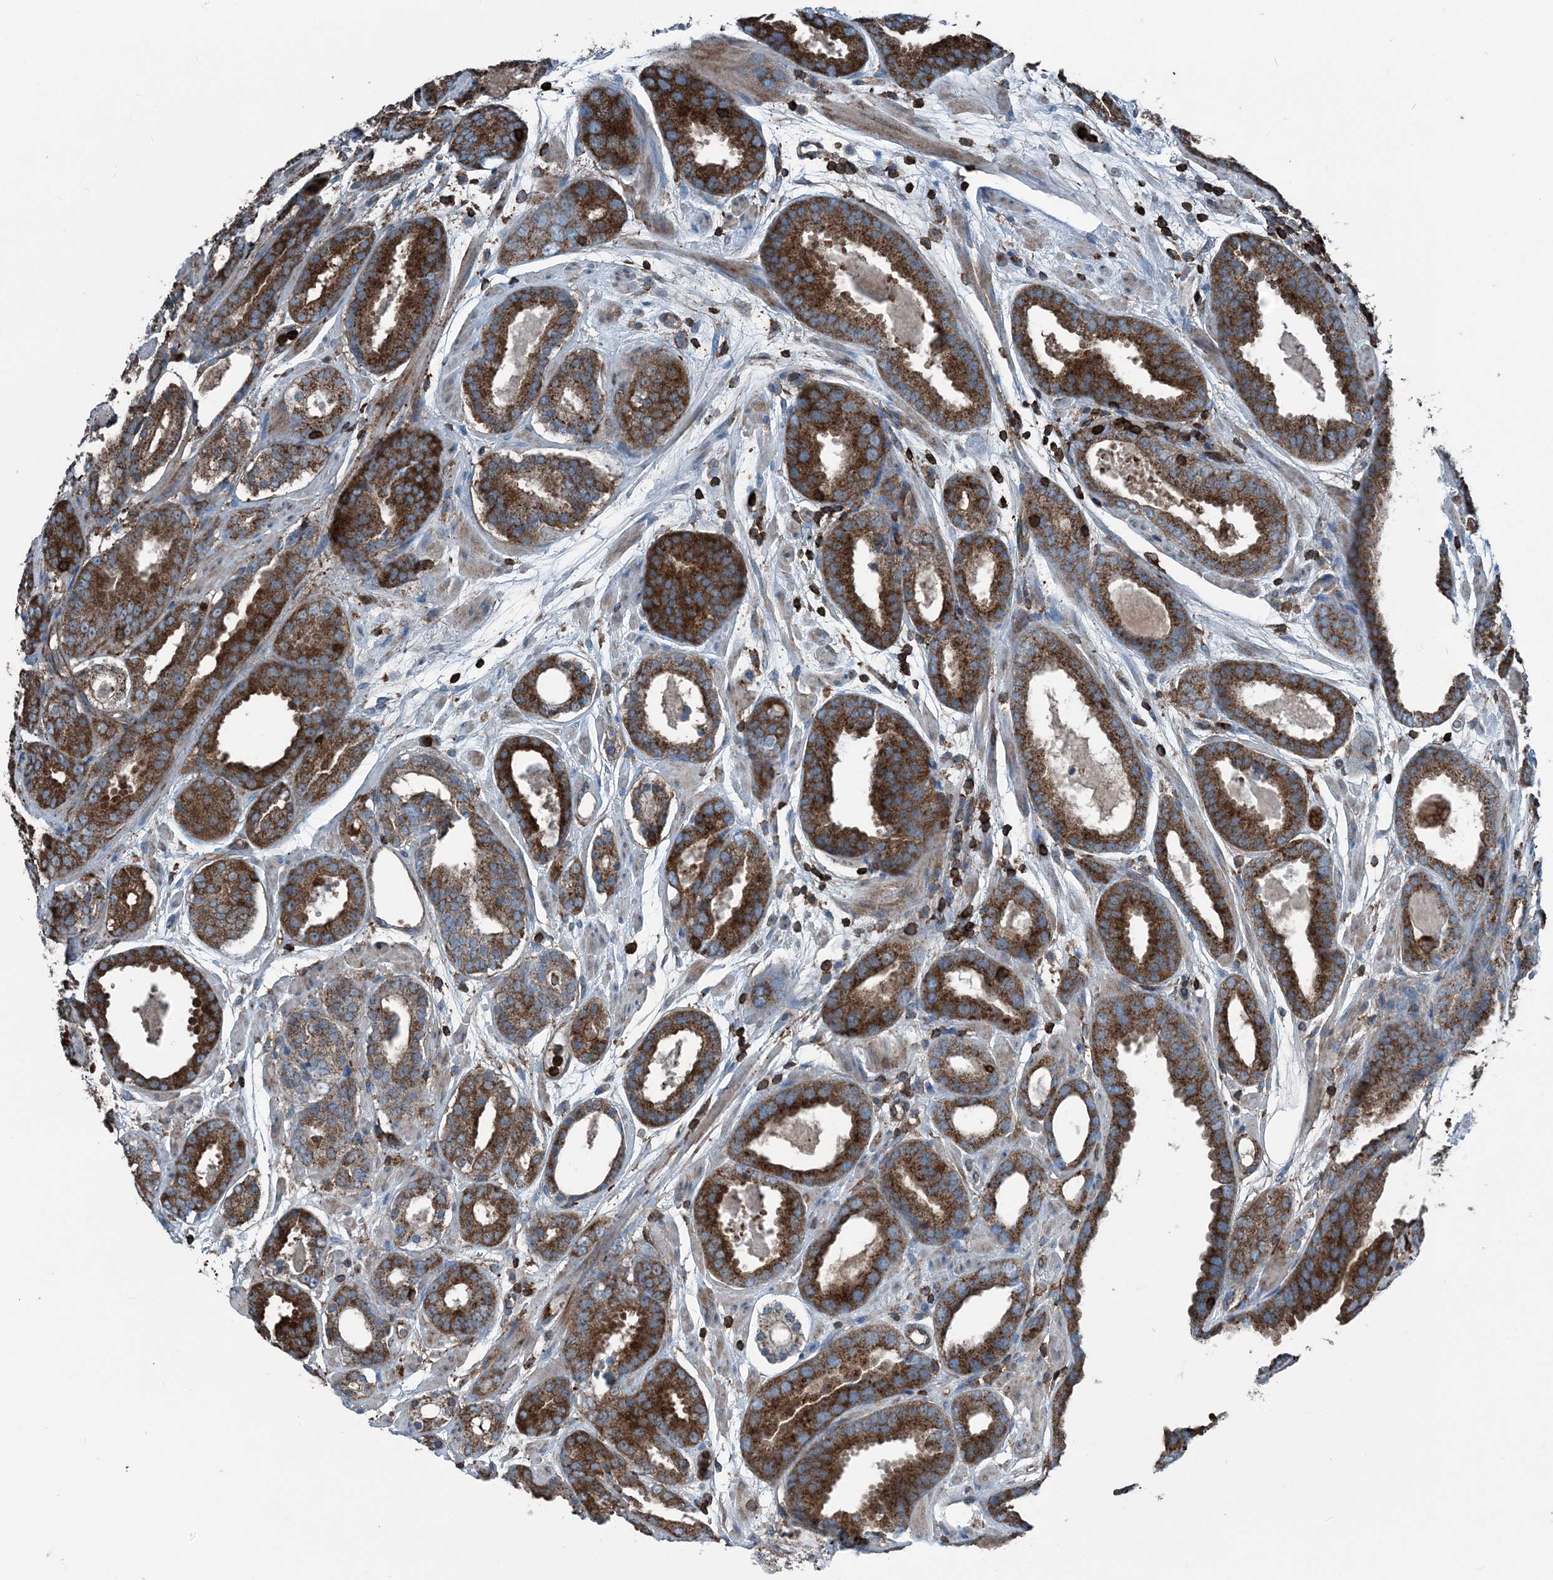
{"staining": {"intensity": "strong", "quantity": ">75%", "location": "cytoplasmic/membranous"}, "tissue": "prostate cancer", "cell_type": "Tumor cells", "image_type": "cancer", "snomed": [{"axis": "morphology", "description": "Adenocarcinoma, Low grade"}, {"axis": "topography", "description": "Prostate"}], "caption": "Brown immunohistochemical staining in prostate cancer displays strong cytoplasmic/membranous expression in approximately >75% of tumor cells.", "gene": "CFL1", "patient": {"sex": "male", "age": 69}}